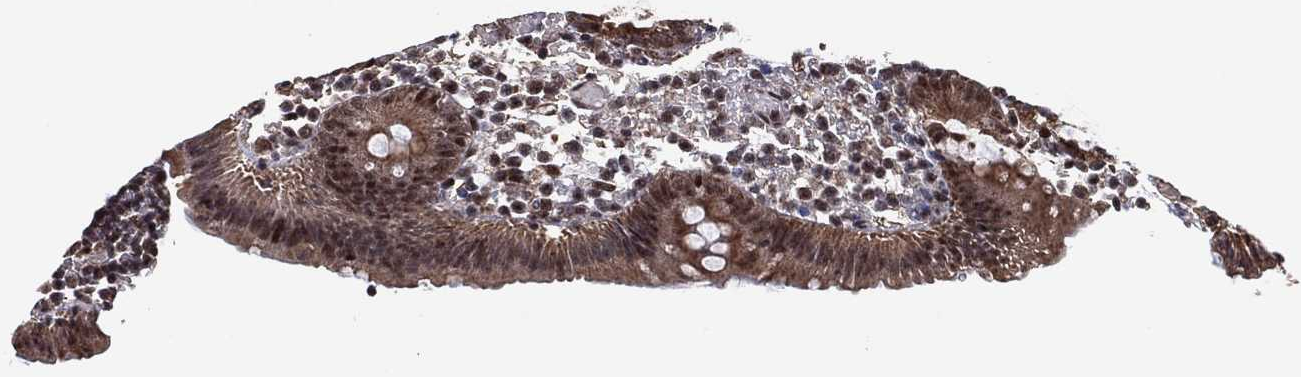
{"staining": {"intensity": "moderate", "quantity": ">75%", "location": "cytoplasmic/membranous"}, "tissue": "appendix", "cell_type": "Glandular cells", "image_type": "normal", "snomed": [{"axis": "morphology", "description": "Normal tissue, NOS"}, {"axis": "topography", "description": "Appendix"}], "caption": "This is a histology image of immunohistochemistry (IHC) staining of normal appendix, which shows moderate staining in the cytoplasmic/membranous of glandular cells.", "gene": "PIDD1", "patient": {"sex": "female", "age": 40}}